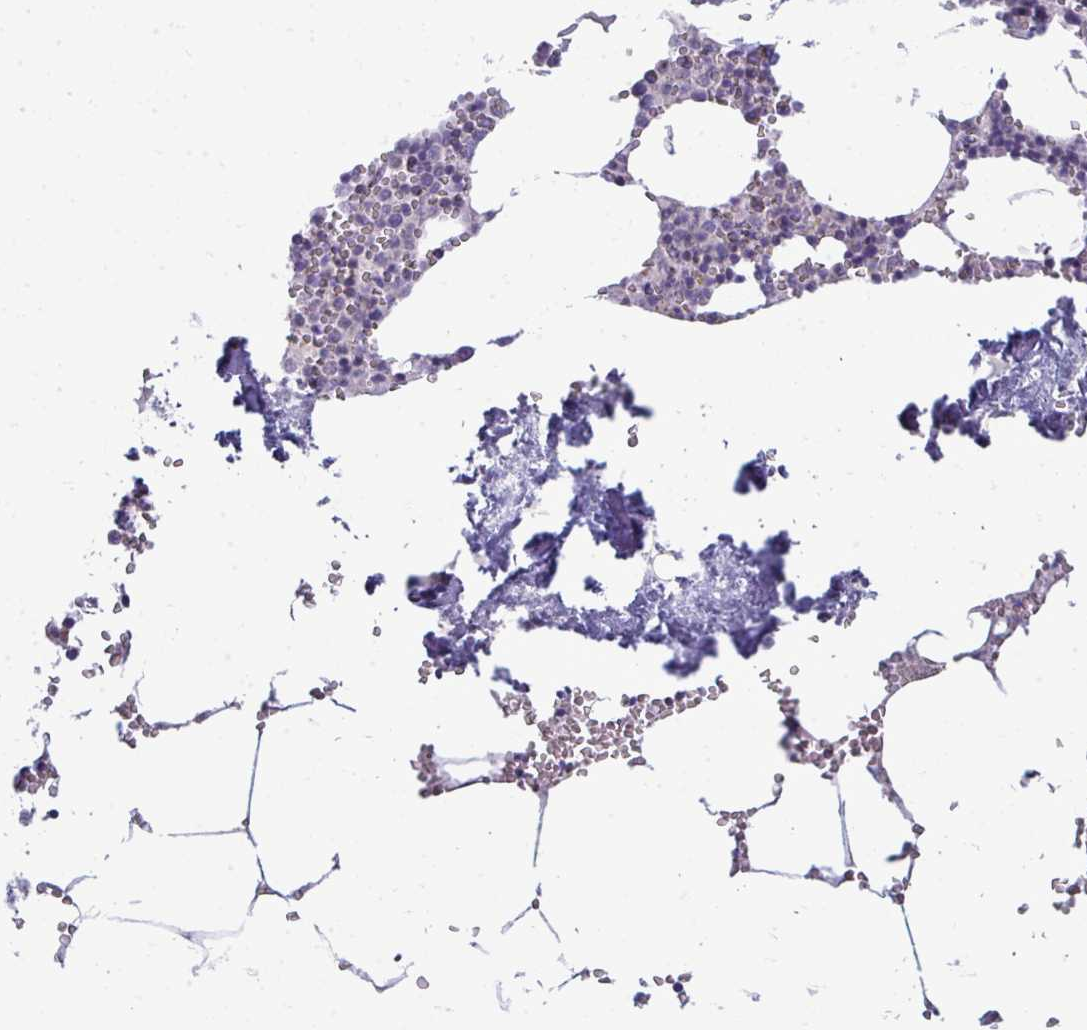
{"staining": {"intensity": "negative", "quantity": "none", "location": "none"}, "tissue": "bone marrow", "cell_type": "Hematopoietic cells", "image_type": "normal", "snomed": [{"axis": "morphology", "description": "Normal tissue, NOS"}, {"axis": "topography", "description": "Bone marrow"}], "caption": "Bone marrow stained for a protein using immunohistochemistry (IHC) demonstrates no positivity hematopoietic cells.", "gene": "DTX4", "patient": {"sex": "male", "age": 54}}